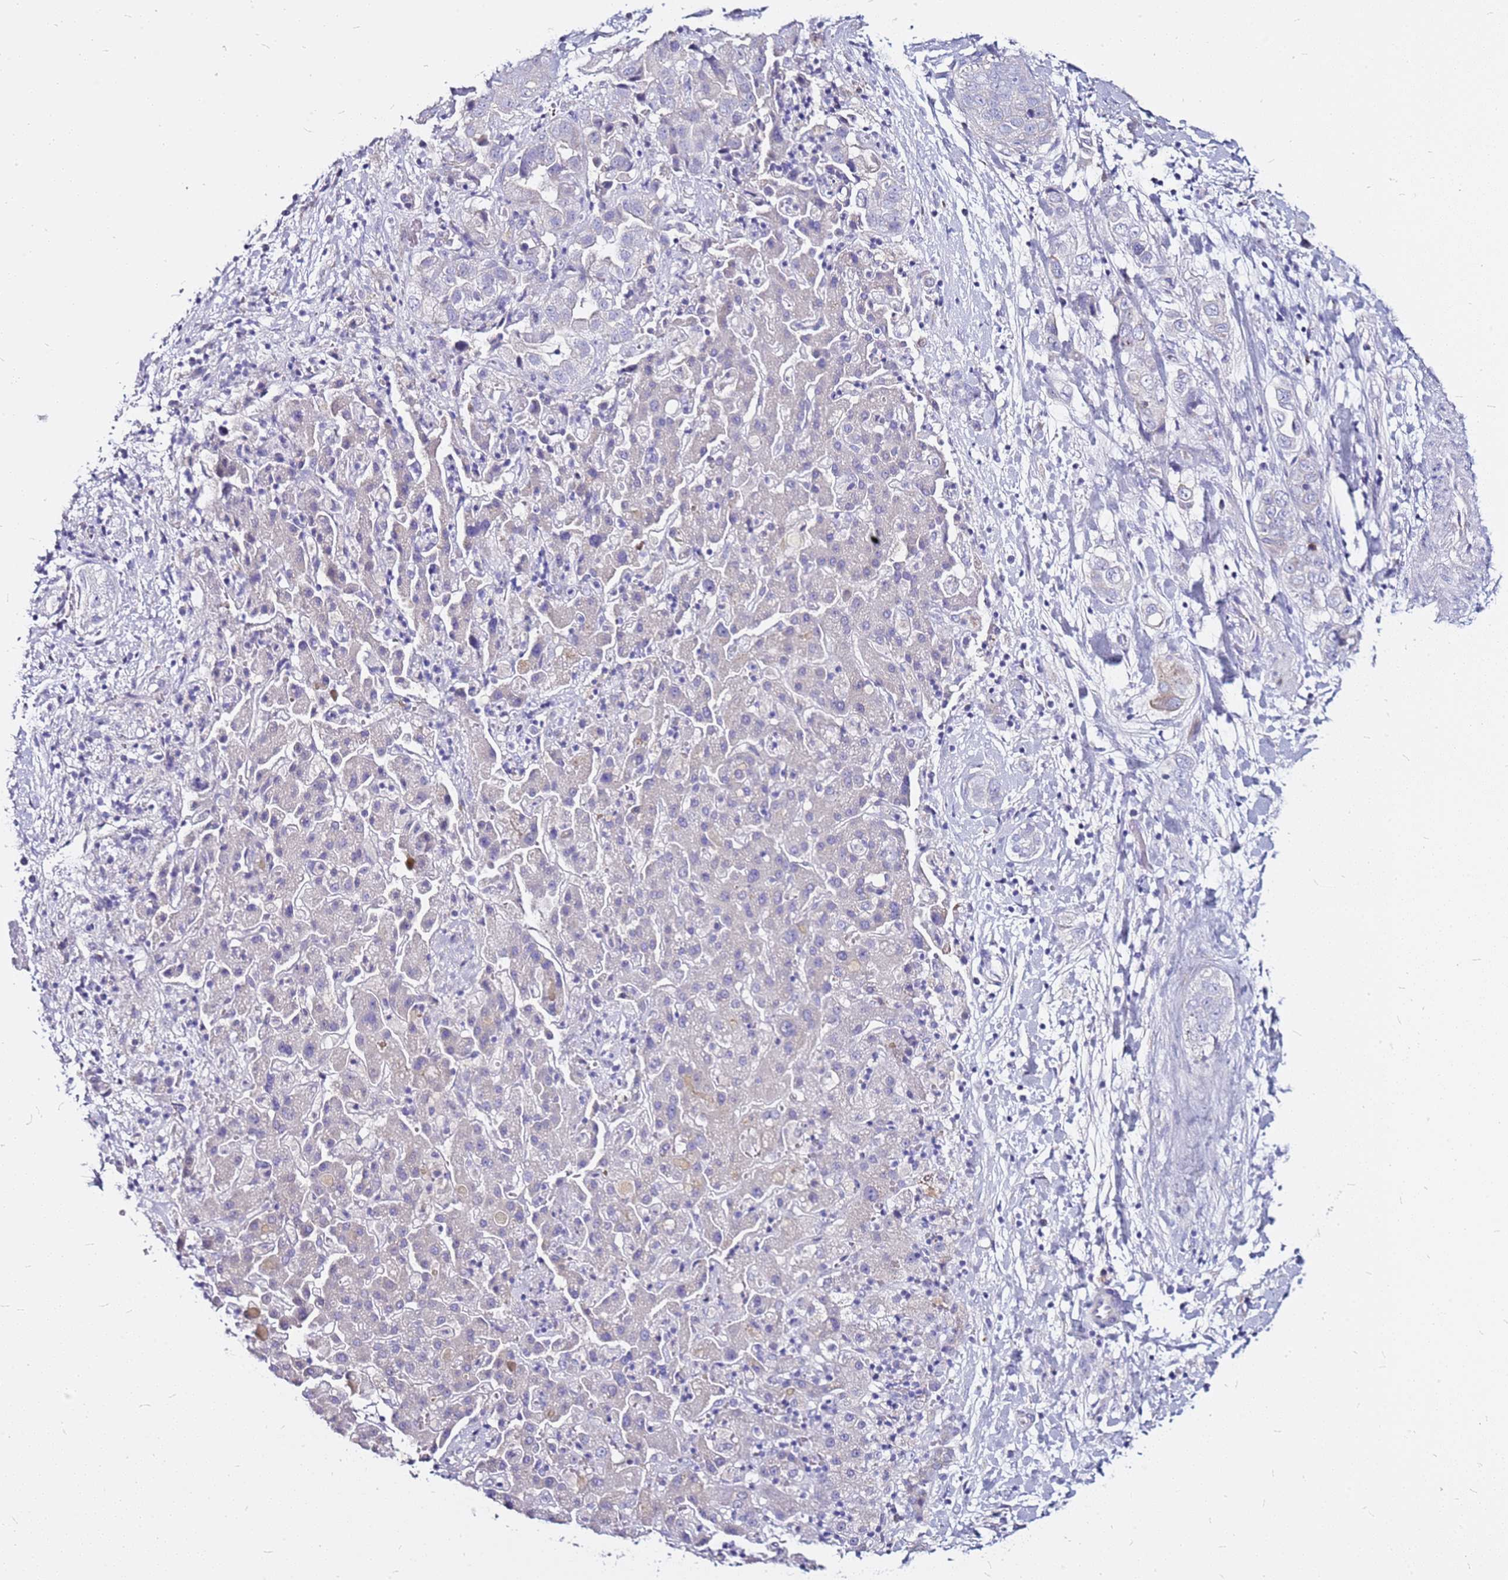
{"staining": {"intensity": "negative", "quantity": "none", "location": "none"}, "tissue": "liver cancer", "cell_type": "Tumor cells", "image_type": "cancer", "snomed": [{"axis": "morphology", "description": "Cholangiocarcinoma"}, {"axis": "topography", "description": "Liver"}], "caption": "An IHC histopathology image of liver cholangiocarcinoma is shown. There is no staining in tumor cells of liver cholangiocarcinoma.", "gene": "CASD1", "patient": {"sex": "female", "age": 52}}